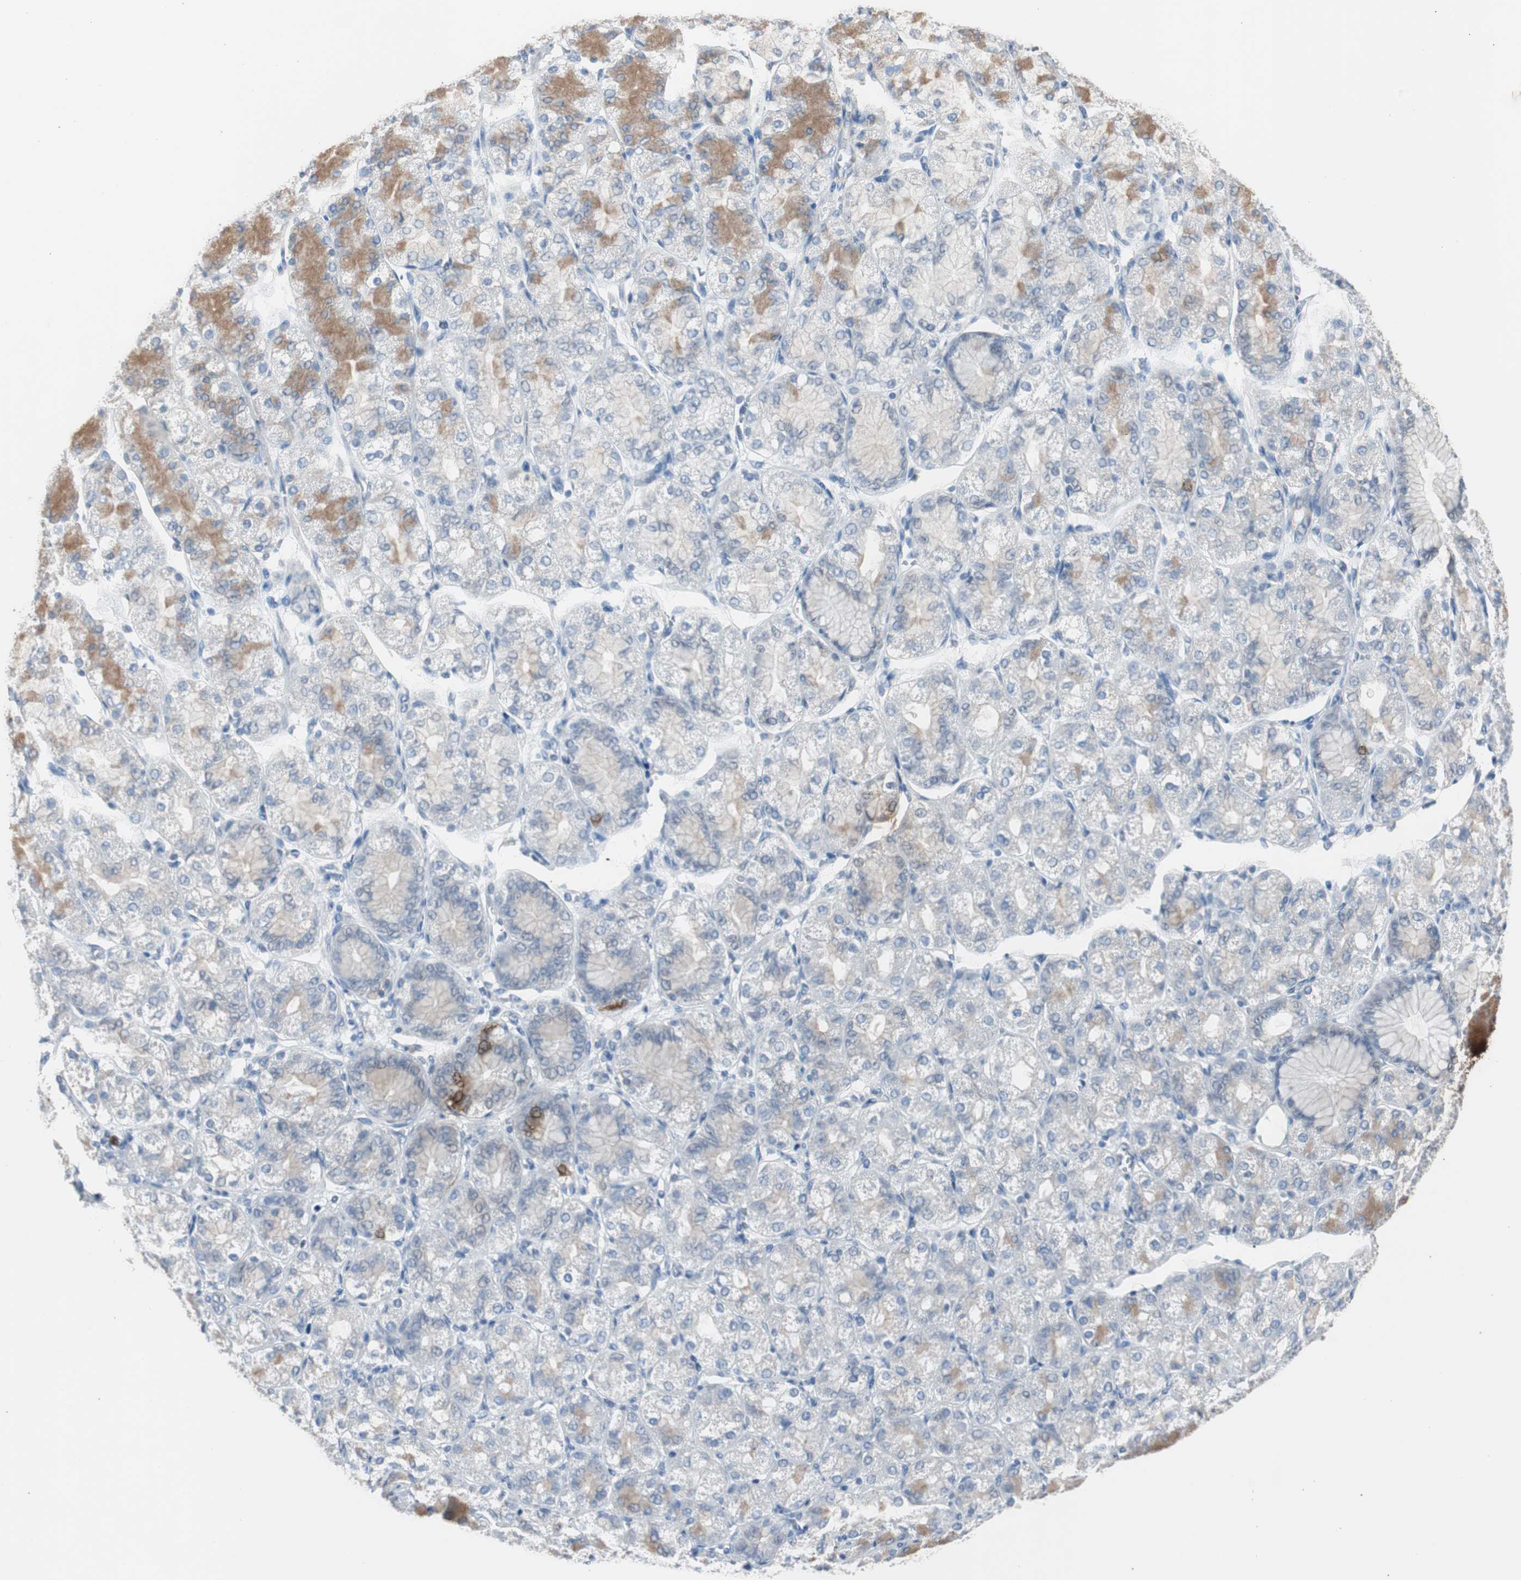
{"staining": {"intensity": "negative", "quantity": "none", "location": "none"}, "tissue": "stomach cancer", "cell_type": "Tumor cells", "image_type": "cancer", "snomed": [{"axis": "morphology", "description": "Normal tissue, NOS"}, {"axis": "morphology", "description": "Adenocarcinoma, NOS"}, {"axis": "morphology", "description": "Adenocarcinoma, High grade"}, {"axis": "topography", "description": "Stomach, upper"}, {"axis": "topography", "description": "Stomach"}], "caption": "This image is of adenocarcinoma (stomach) stained with IHC to label a protein in brown with the nuclei are counter-stained blue. There is no positivity in tumor cells. (DAB (3,3'-diaminobenzidine) IHC with hematoxylin counter stain).", "gene": "TK1", "patient": {"sex": "female", "age": 65}}